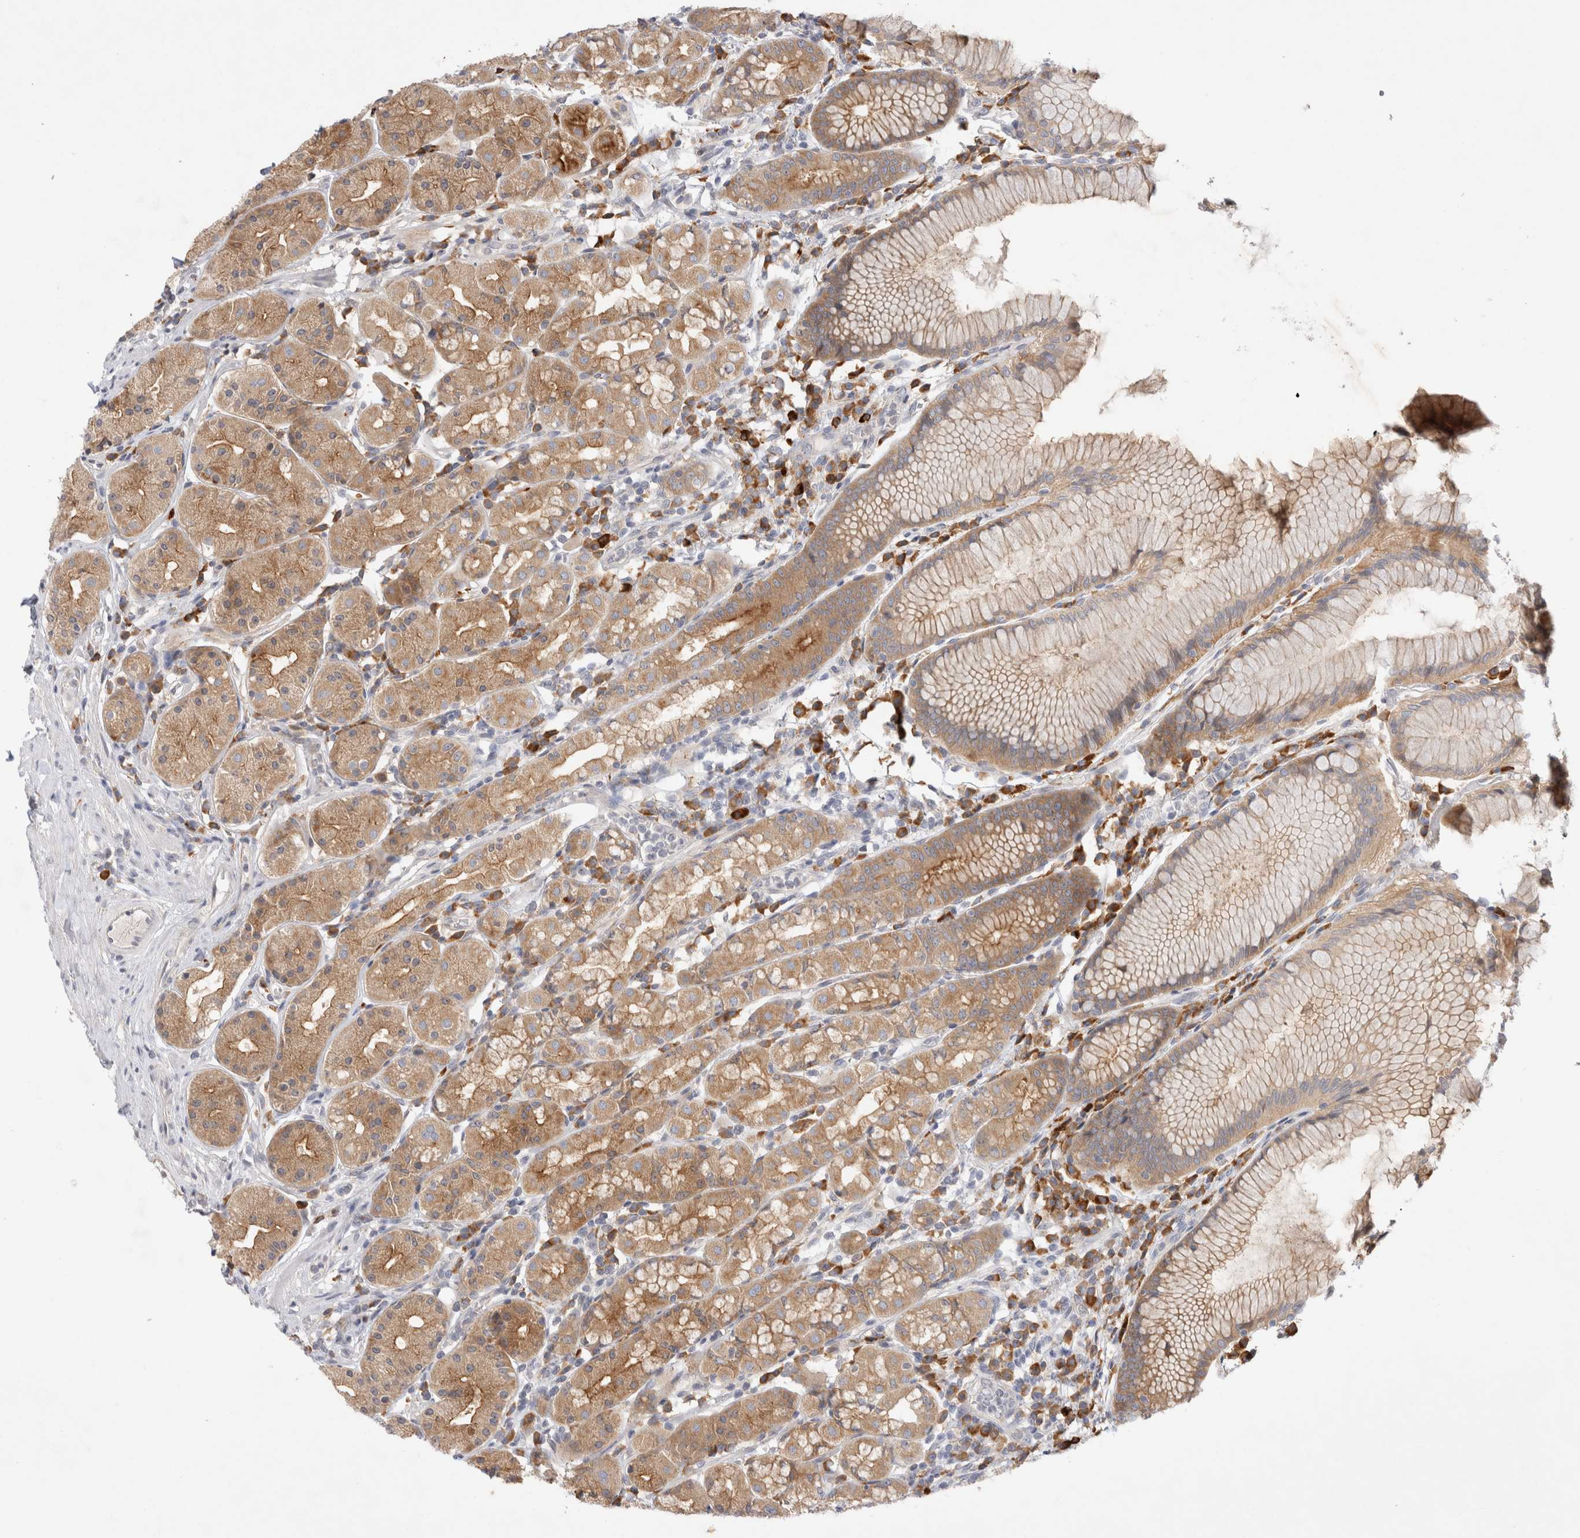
{"staining": {"intensity": "moderate", "quantity": ">75%", "location": "cytoplasmic/membranous"}, "tissue": "stomach", "cell_type": "Glandular cells", "image_type": "normal", "snomed": [{"axis": "morphology", "description": "Normal tissue, NOS"}, {"axis": "topography", "description": "Stomach, lower"}], "caption": "Immunohistochemistry (DAB) staining of unremarkable stomach demonstrates moderate cytoplasmic/membranous protein expression in approximately >75% of glandular cells. (DAB IHC with brightfield microscopy, high magnification).", "gene": "NEDD4L", "patient": {"sex": "female", "age": 56}}